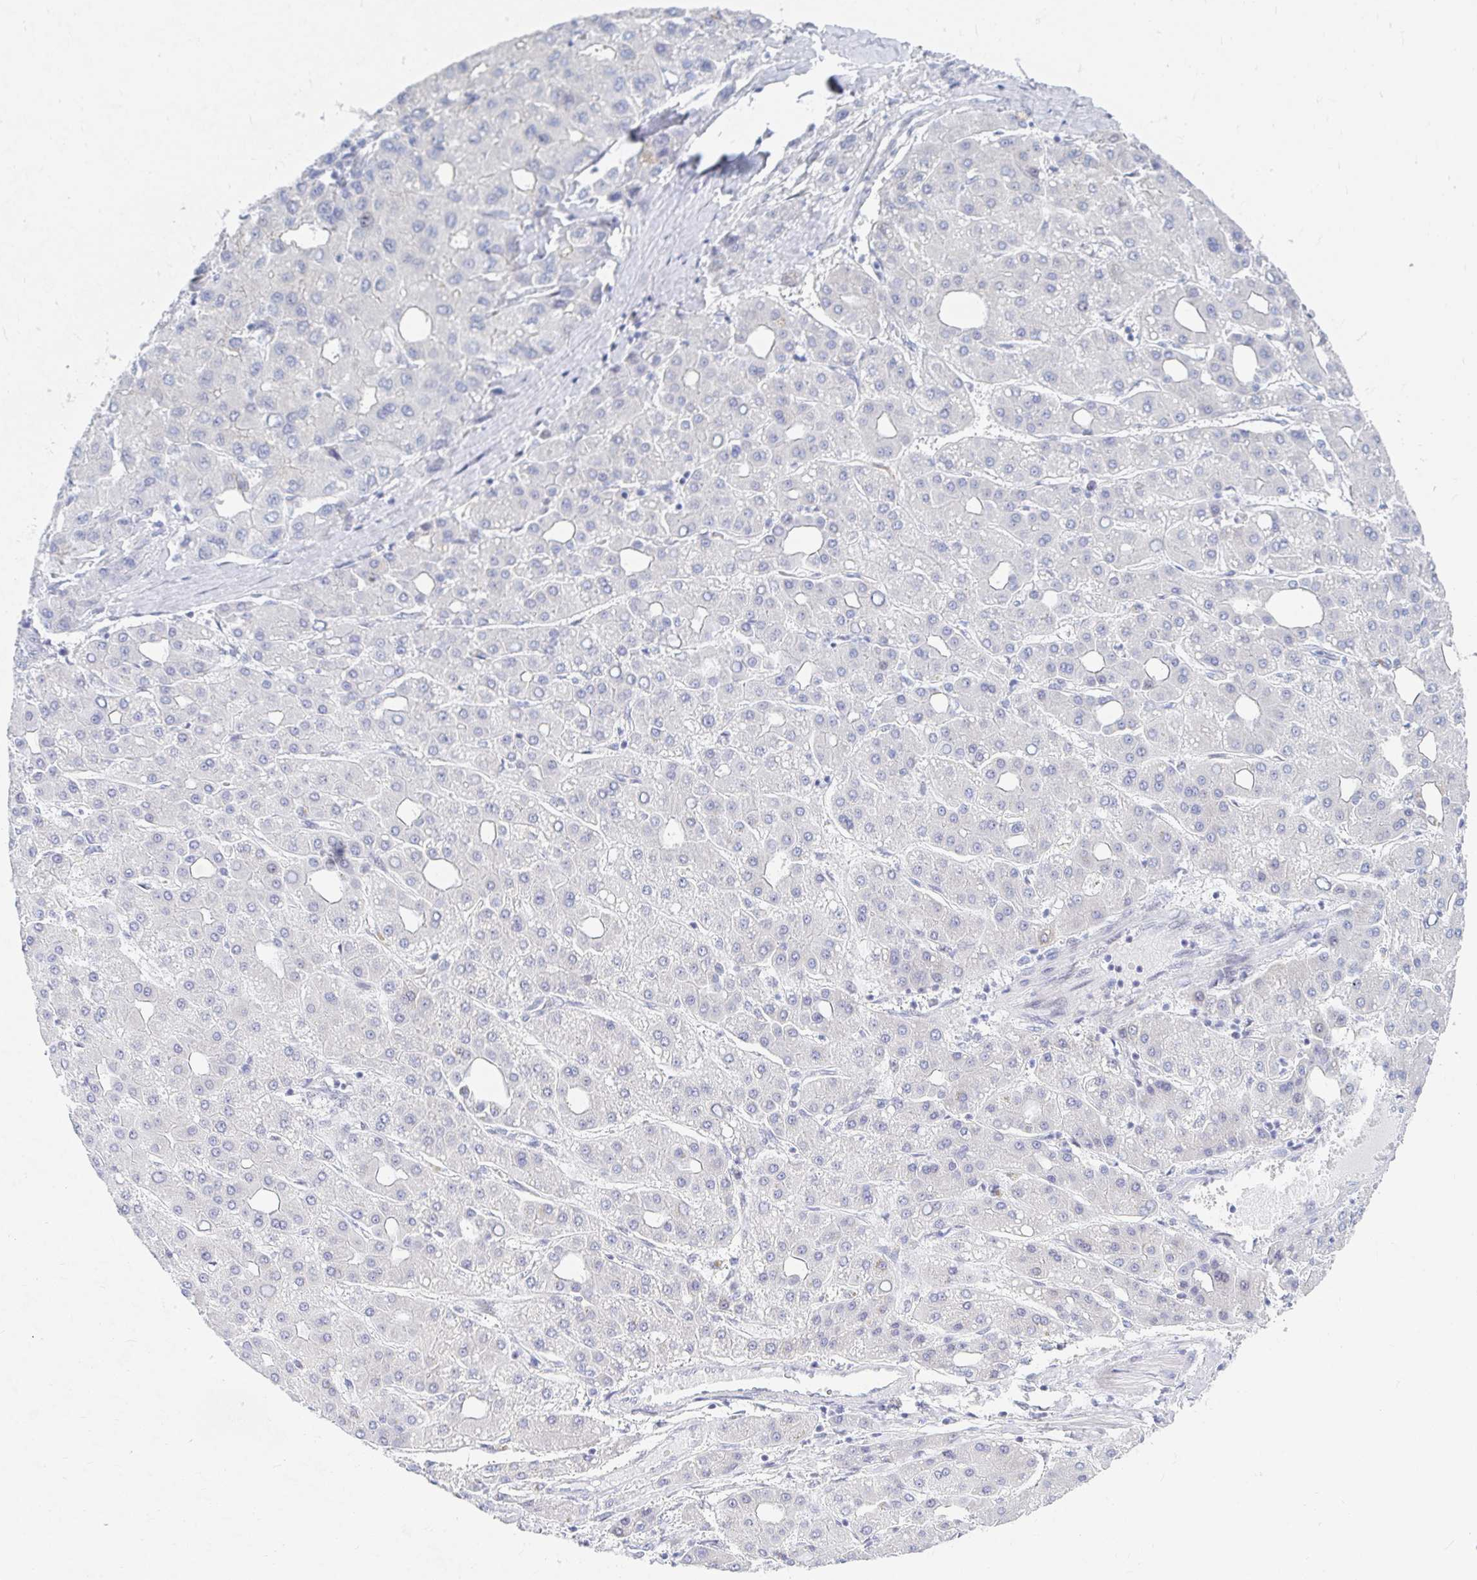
{"staining": {"intensity": "negative", "quantity": "none", "location": "none"}, "tissue": "liver cancer", "cell_type": "Tumor cells", "image_type": "cancer", "snomed": [{"axis": "morphology", "description": "Carcinoma, Hepatocellular, NOS"}, {"axis": "topography", "description": "Liver"}], "caption": "A high-resolution histopathology image shows immunohistochemistry staining of liver cancer (hepatocellular carcinoma), which demonstrates no significant staining in tumor cells.", "gene": "COL28A1", "patient": {"sex": "male", "age": 65}}